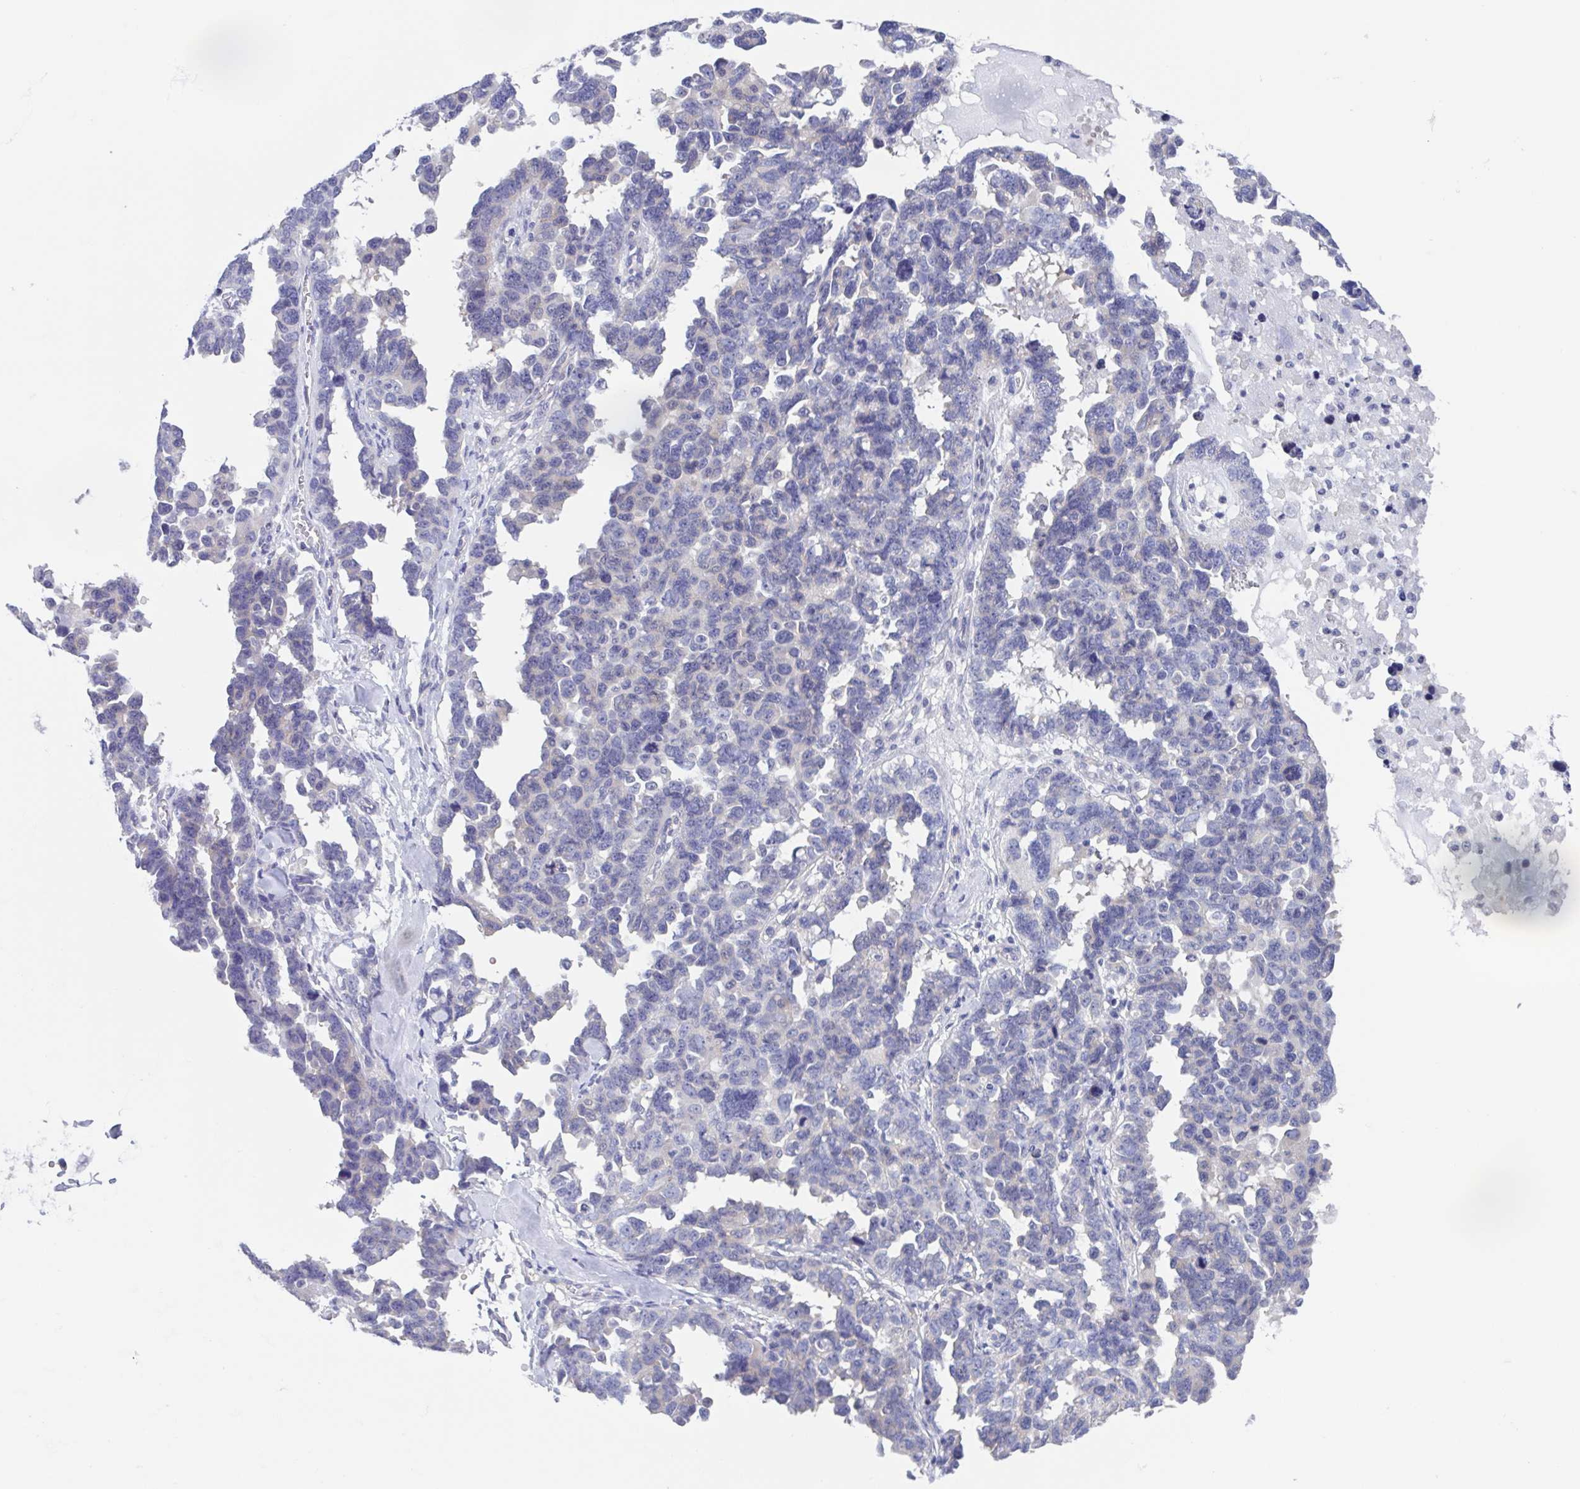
{"staining": {"intensity": "negative", "quantity": "none", "location": "none"}, "tissue": "ovarian cancer", "cell_type": "Tumor cells", "image_type": "cancer", "snomed": [{"axis": "morphology", "description": "Cystadenocarcinoma, serous, NOS"}, {"axis": "topography", "description": "Ovary"}], "caption": "Immunohistochemistry (IHC) micrograph of neoplastic tissue: ovarian cancer (serous cystadenocarcinoma) stained with DAB (3,3'-diaminobenzidine) shows no significant protein positivity in tumor cells.", "gene": "TEX12", "patient": {"sex": "female", "age": 69}}